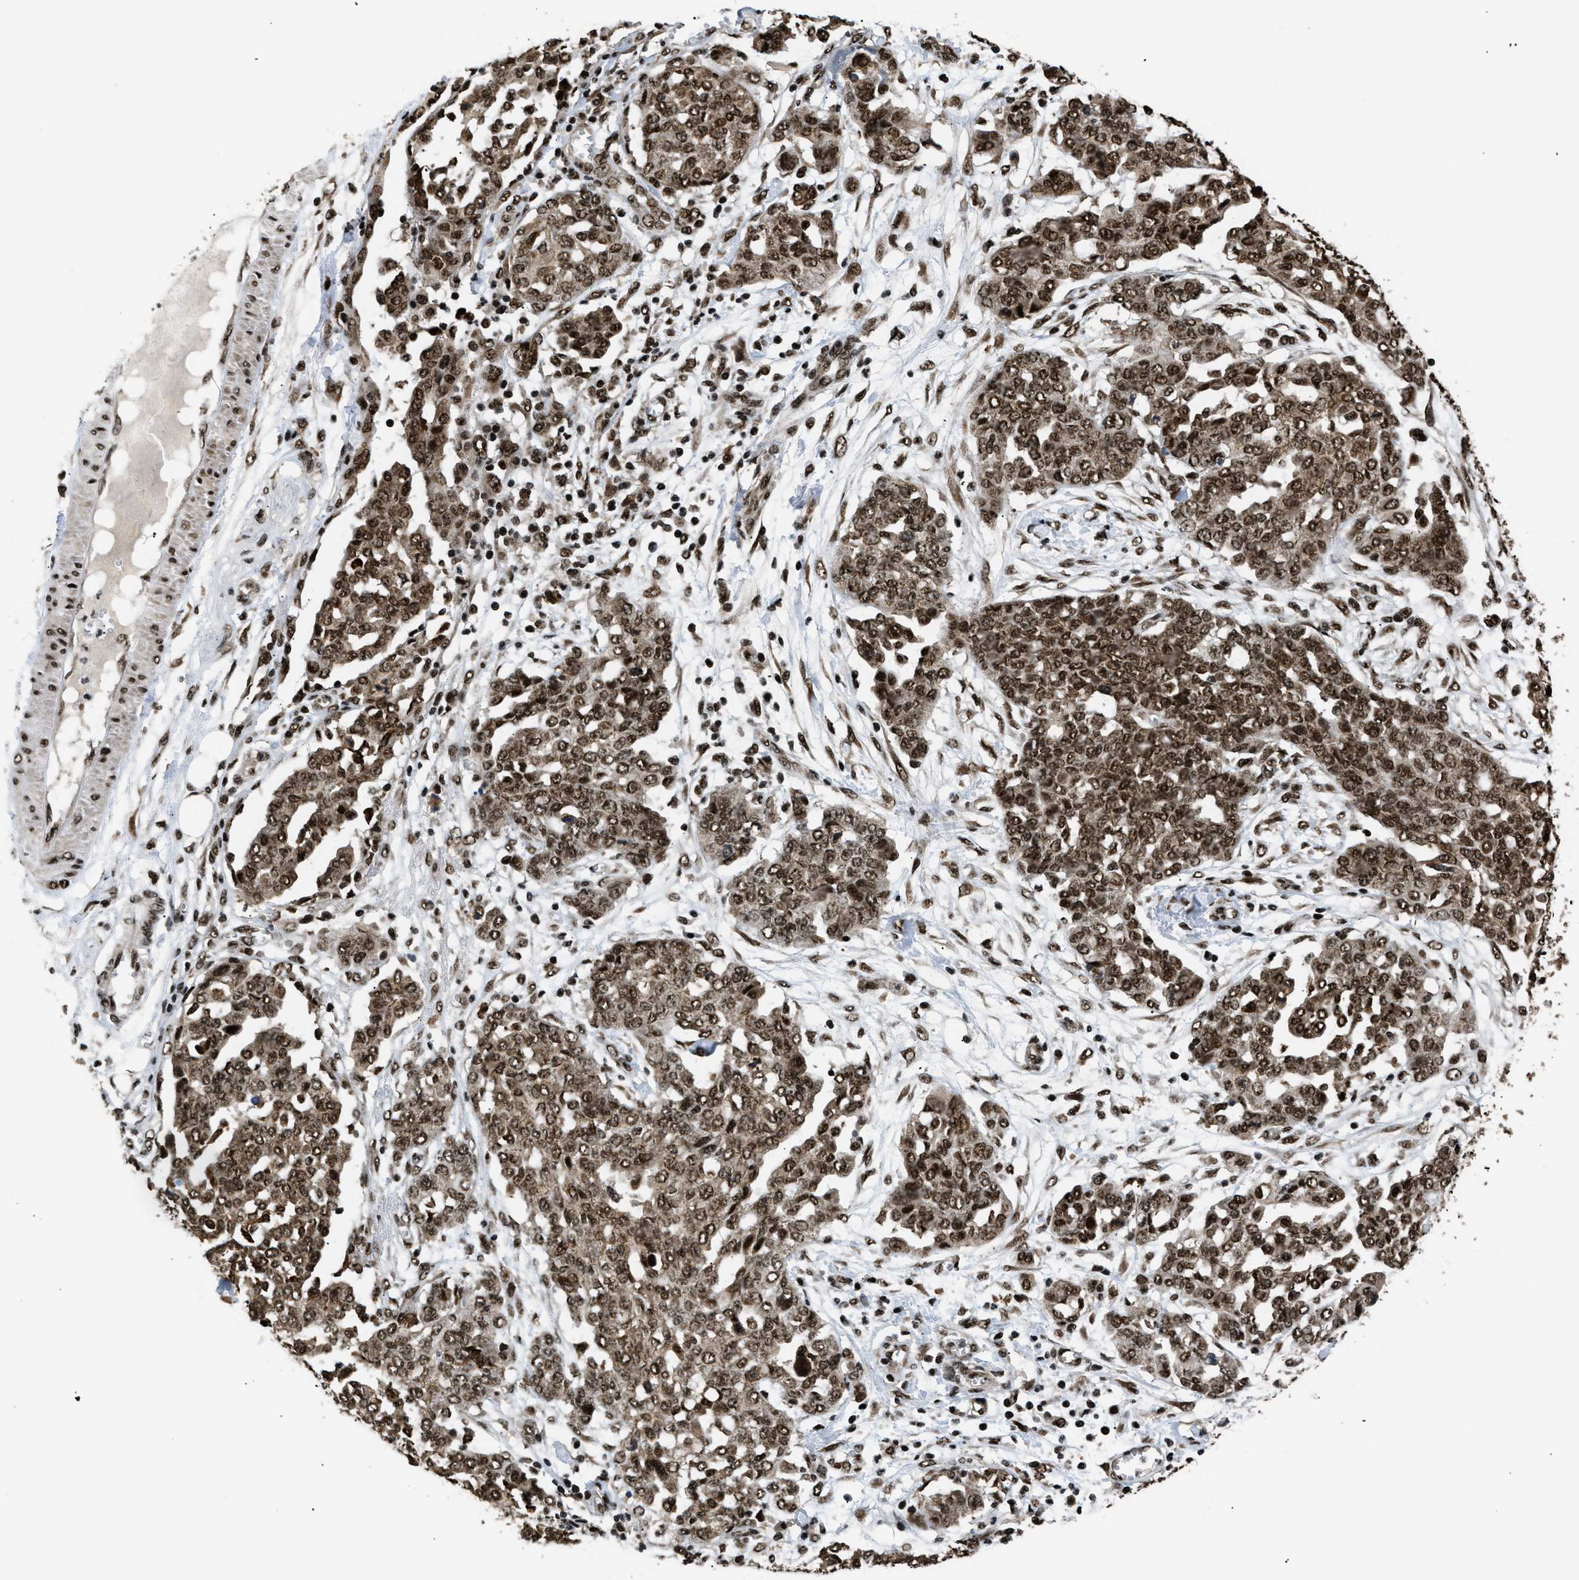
{"staining": {"intensity": "moderate", "quantity": ">75%", "location": "cytoplasmic/membranous,nuclear"}, "tissue": "ovarian cancer", "cell_type": "Tumor cells", "image_type": "cancer", "snomed": [{"axis": "morphology", "description": "Cystadenocarcinoma, serous, NOS"}, {"axis": "topography", "description": "Soft tissue"}, {"axis": "topography", "description": "Ovary"}], "caption": "High-power microscopy captured an immunohistochemistry (IHC) image of ovarian cancer (serous cystadenocarcinoma), revealing moderate cytoplasmic/membranous and nuclear staining in about >75% of tumor cells.", "gene": "RBM5", "patient": {"sex": "female", "age": 57}}